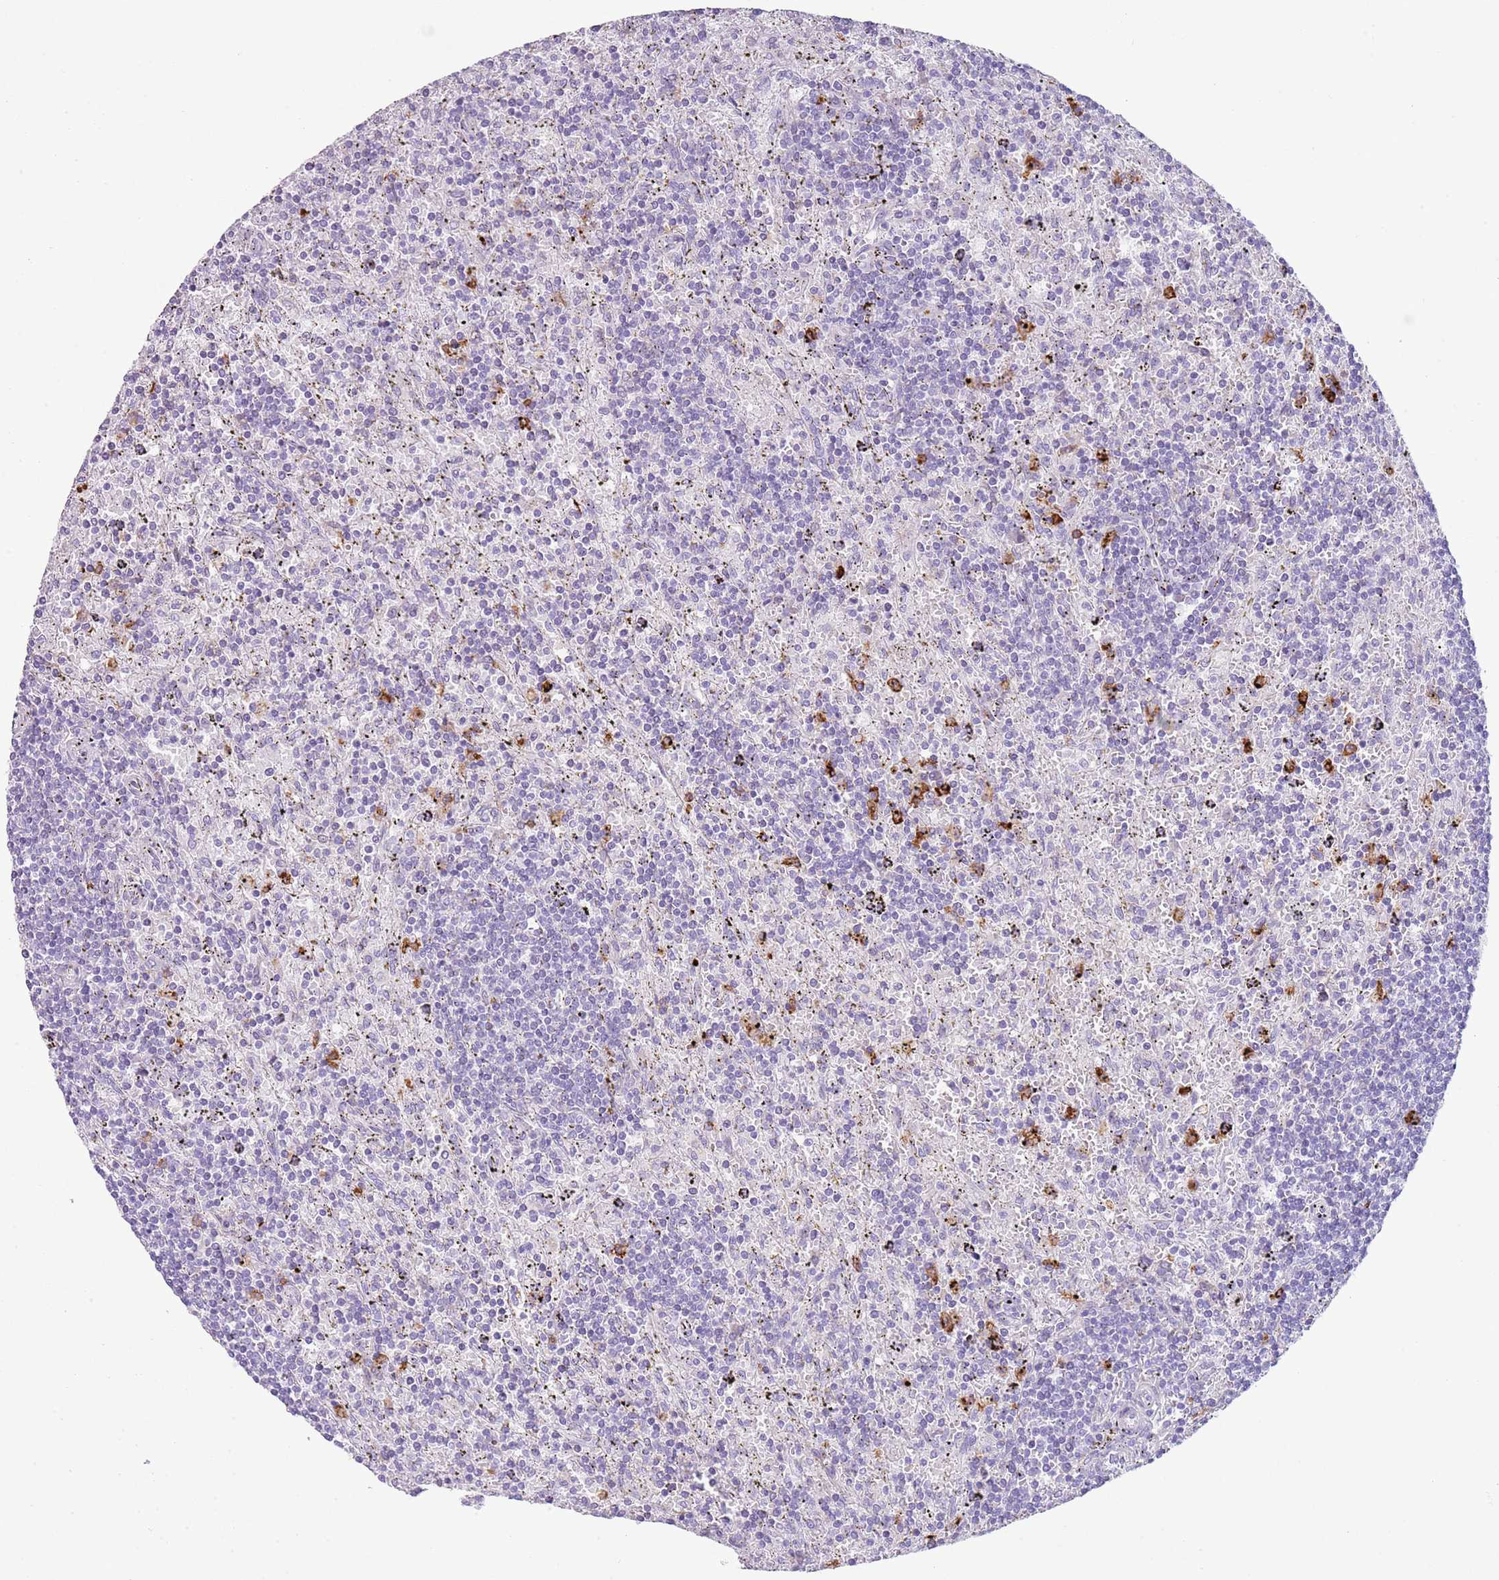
{"staining": {"intensity": "negative", "quantity": "none", "location": "none"}, "tissue": "lymphoma", "cell_type": "Tumor cells", "image_type": "cancer", "snomed": [{"axis": "morphology", "description": "Malignant lymphoma, non-Hodgkin's type, Low grade"}, {"axis": "topography", "description": "Spleen"}], "caption": "Tumor cells are negative for brown protein staining in low-grade malignant lymphoma, non-Hodgkin's type.", "gene": "CD177", "patient": {"sex": "male", "age": 76}}